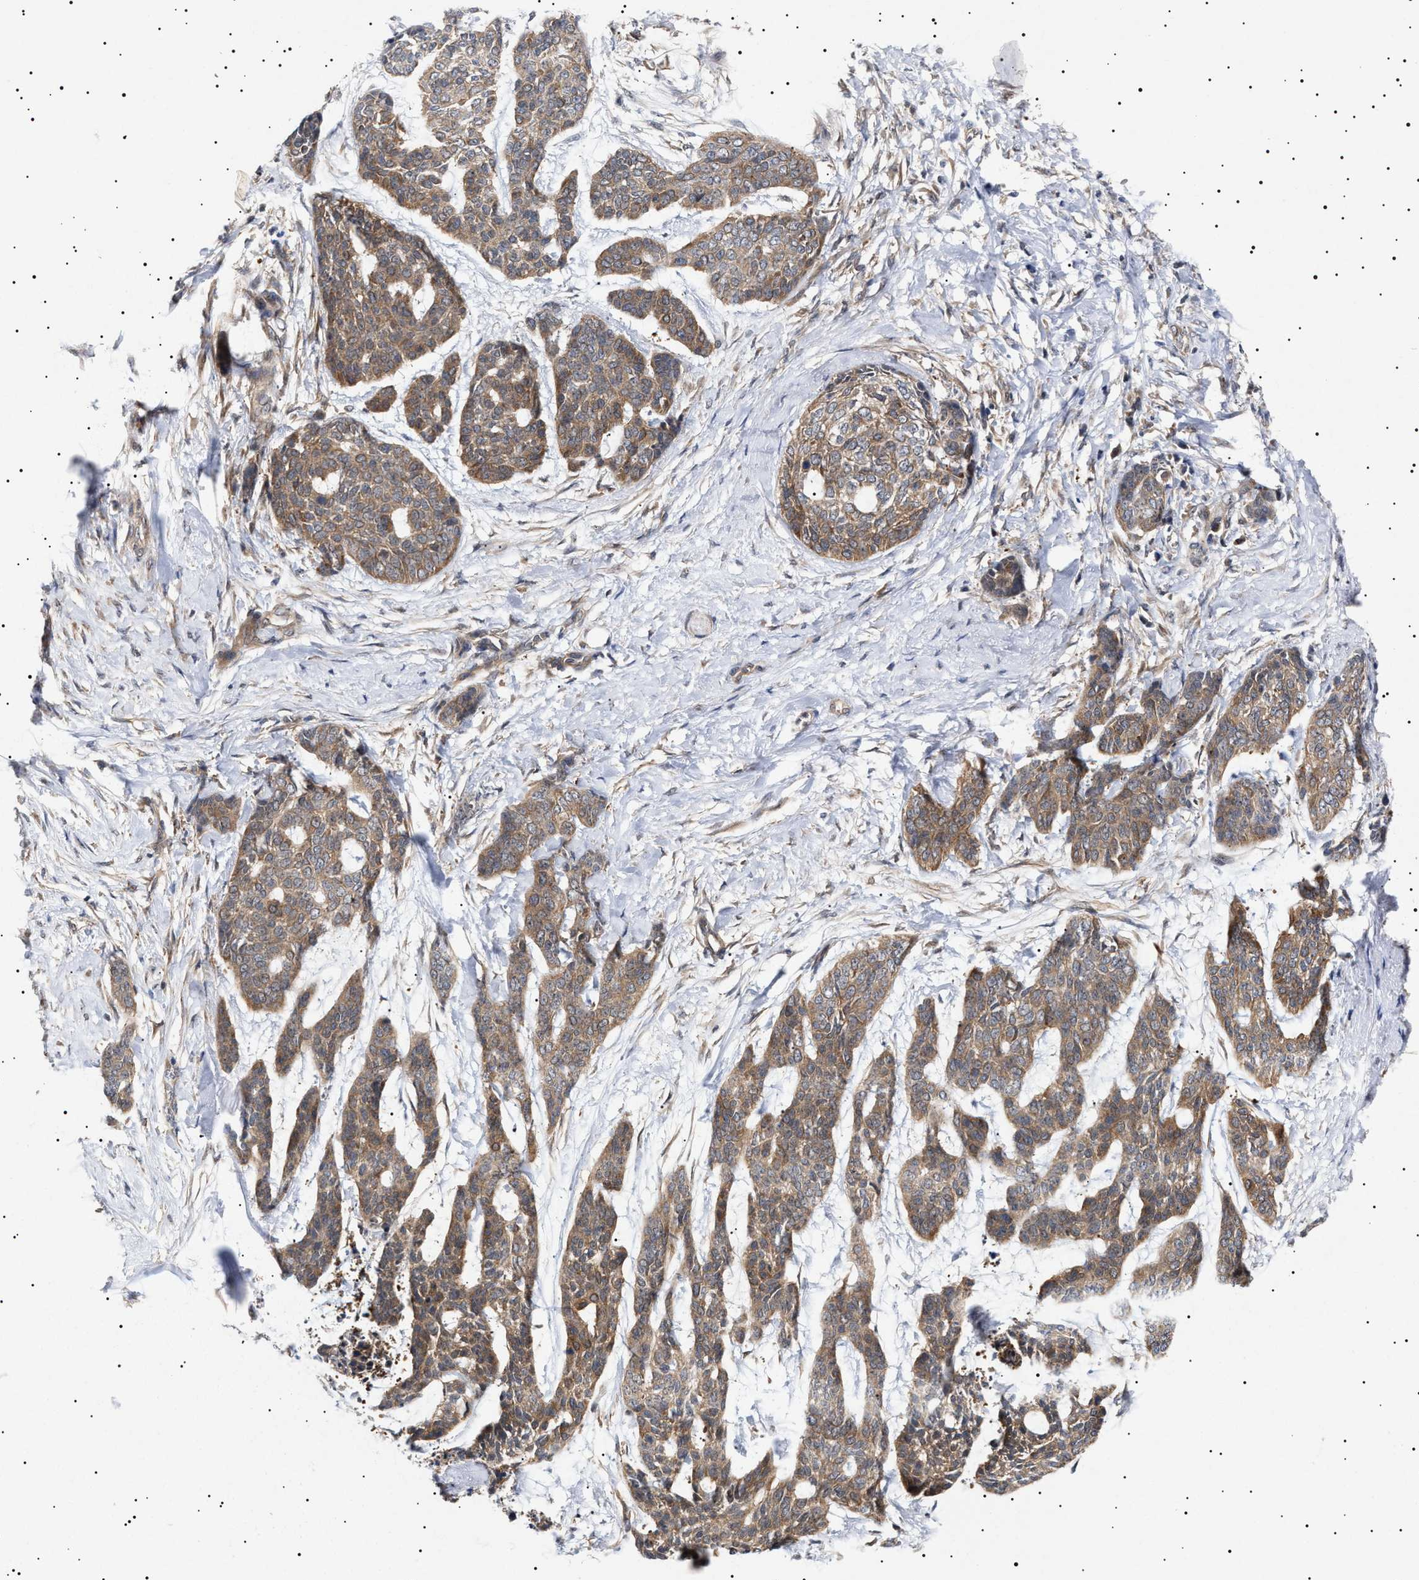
{"staining": {"intensity": "moderate", "quantity": ">75%", "location": "cytoplasmic/membranous"}, "tissue": "skin cancer", "cell_type": "Tumor cells", "image_type": "cancer", "snomed": [{"axis": "morphology", "description": "Basal cell carcinoma"}, {"axis": "topography", "description": "Skin"}], "caption": "Human skin cancer stained with a protein marker displays moderate staining in tumor cells.", "gene": "NPLOC4", "patient": {"sex": "female", "age": 64}}